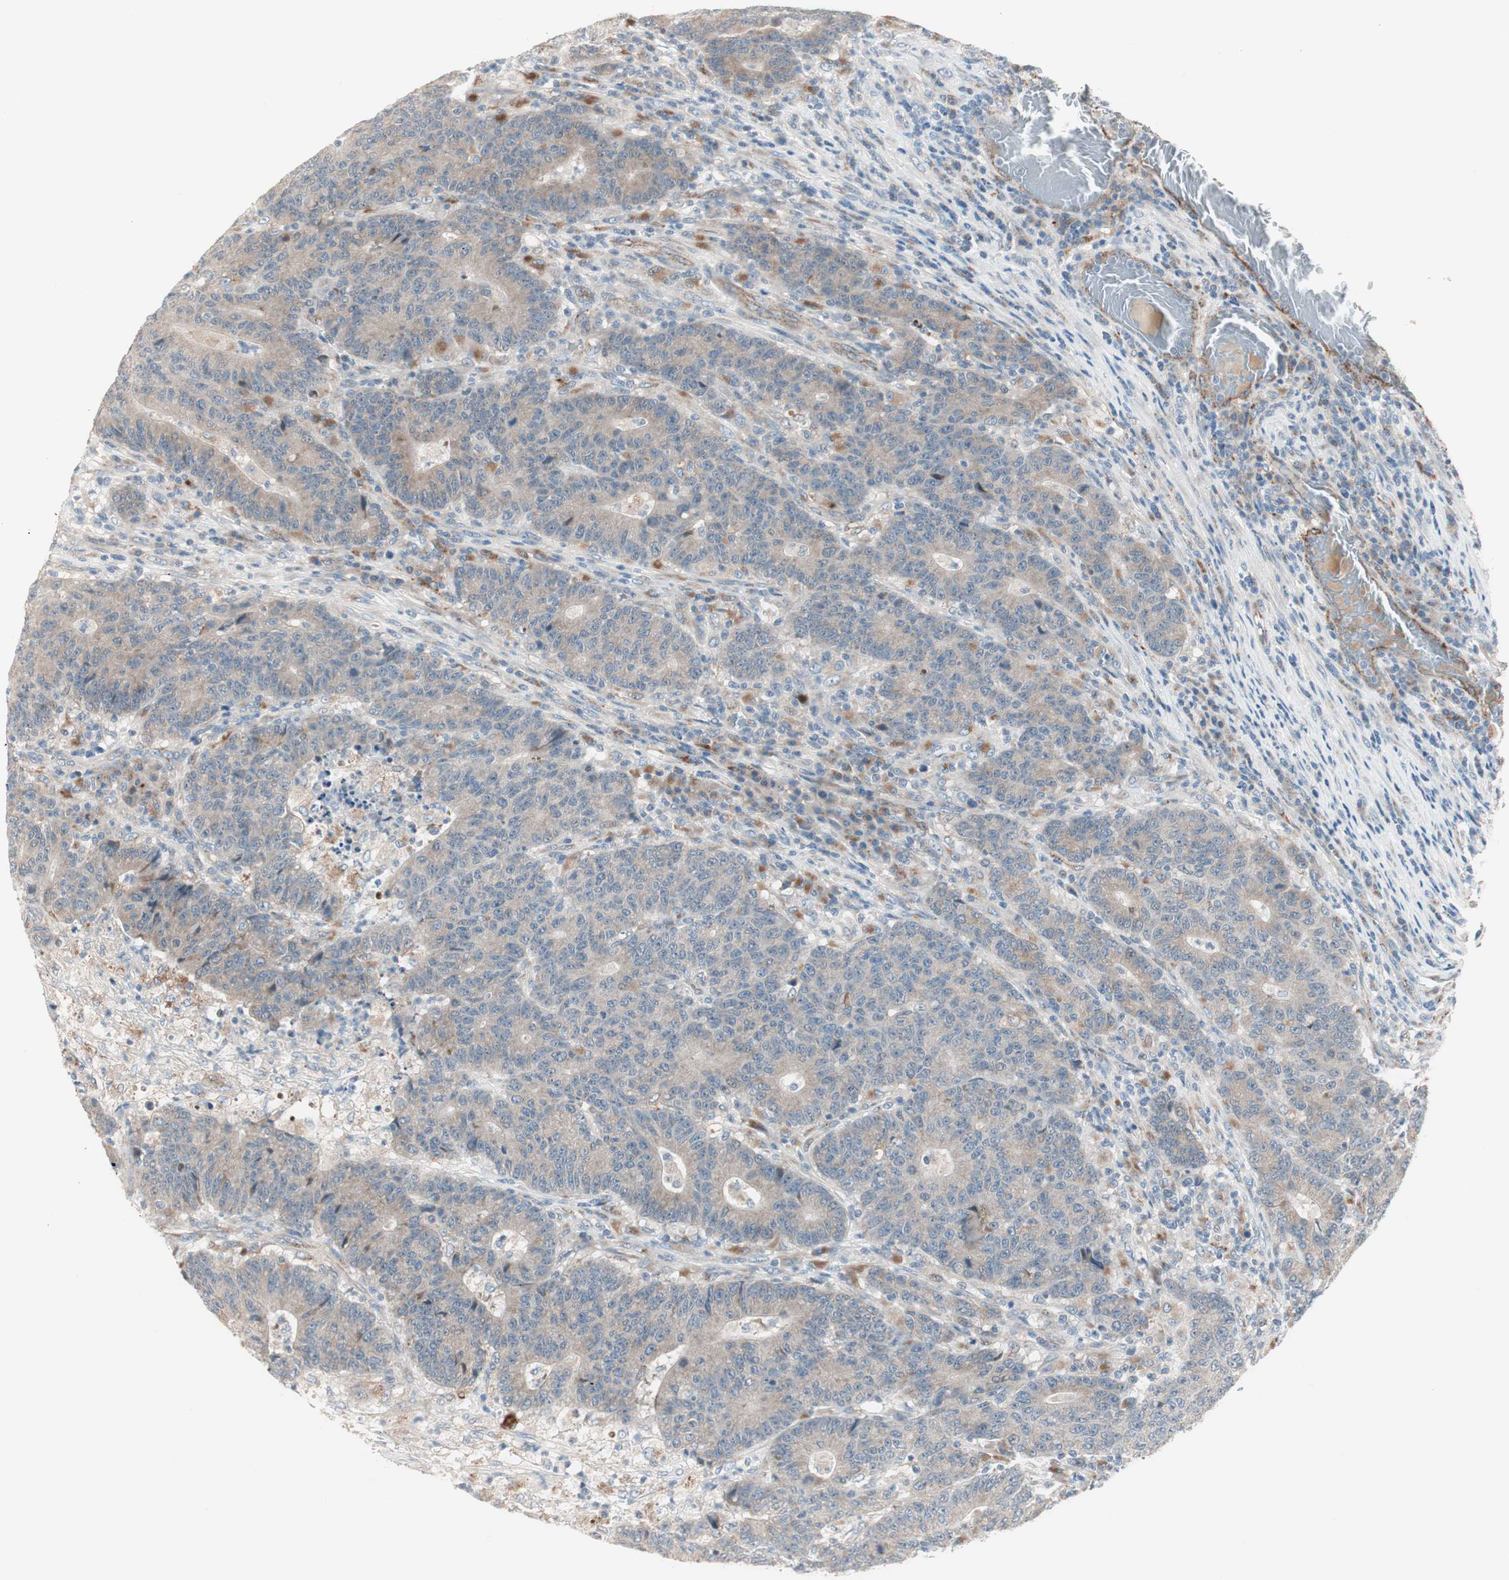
{"staining": {"intensity": "weak", "quantity": "25%-75%", "location": "cytoplasmic/membranous"}, "tissue": "colorectal cancer", "cell_type": "Tumor cells", "image_type": "cancer", "snomed": [{"axis": "morphology", "description": "Normal tissue, NOS"}, {"axis": "morphology", "description": "Adenocarcinoma, NOS"}, {"axis": "topography", "description": "Colon"}], "caption": "High-power microscopy captured an immunohistochemistry (IHC) histopathology image of colorectal adenocarcinoma, revealing weak cytoplasmic/membranous staining in approximately 25%-75% of tumor cells. The staining is performed using DAB brown chromogen to label protein expression. The nuclei are counter-stained blue using hematoxylin.", "gene": "FGFR4", "patient": {"sex": "female", "age": 75}}